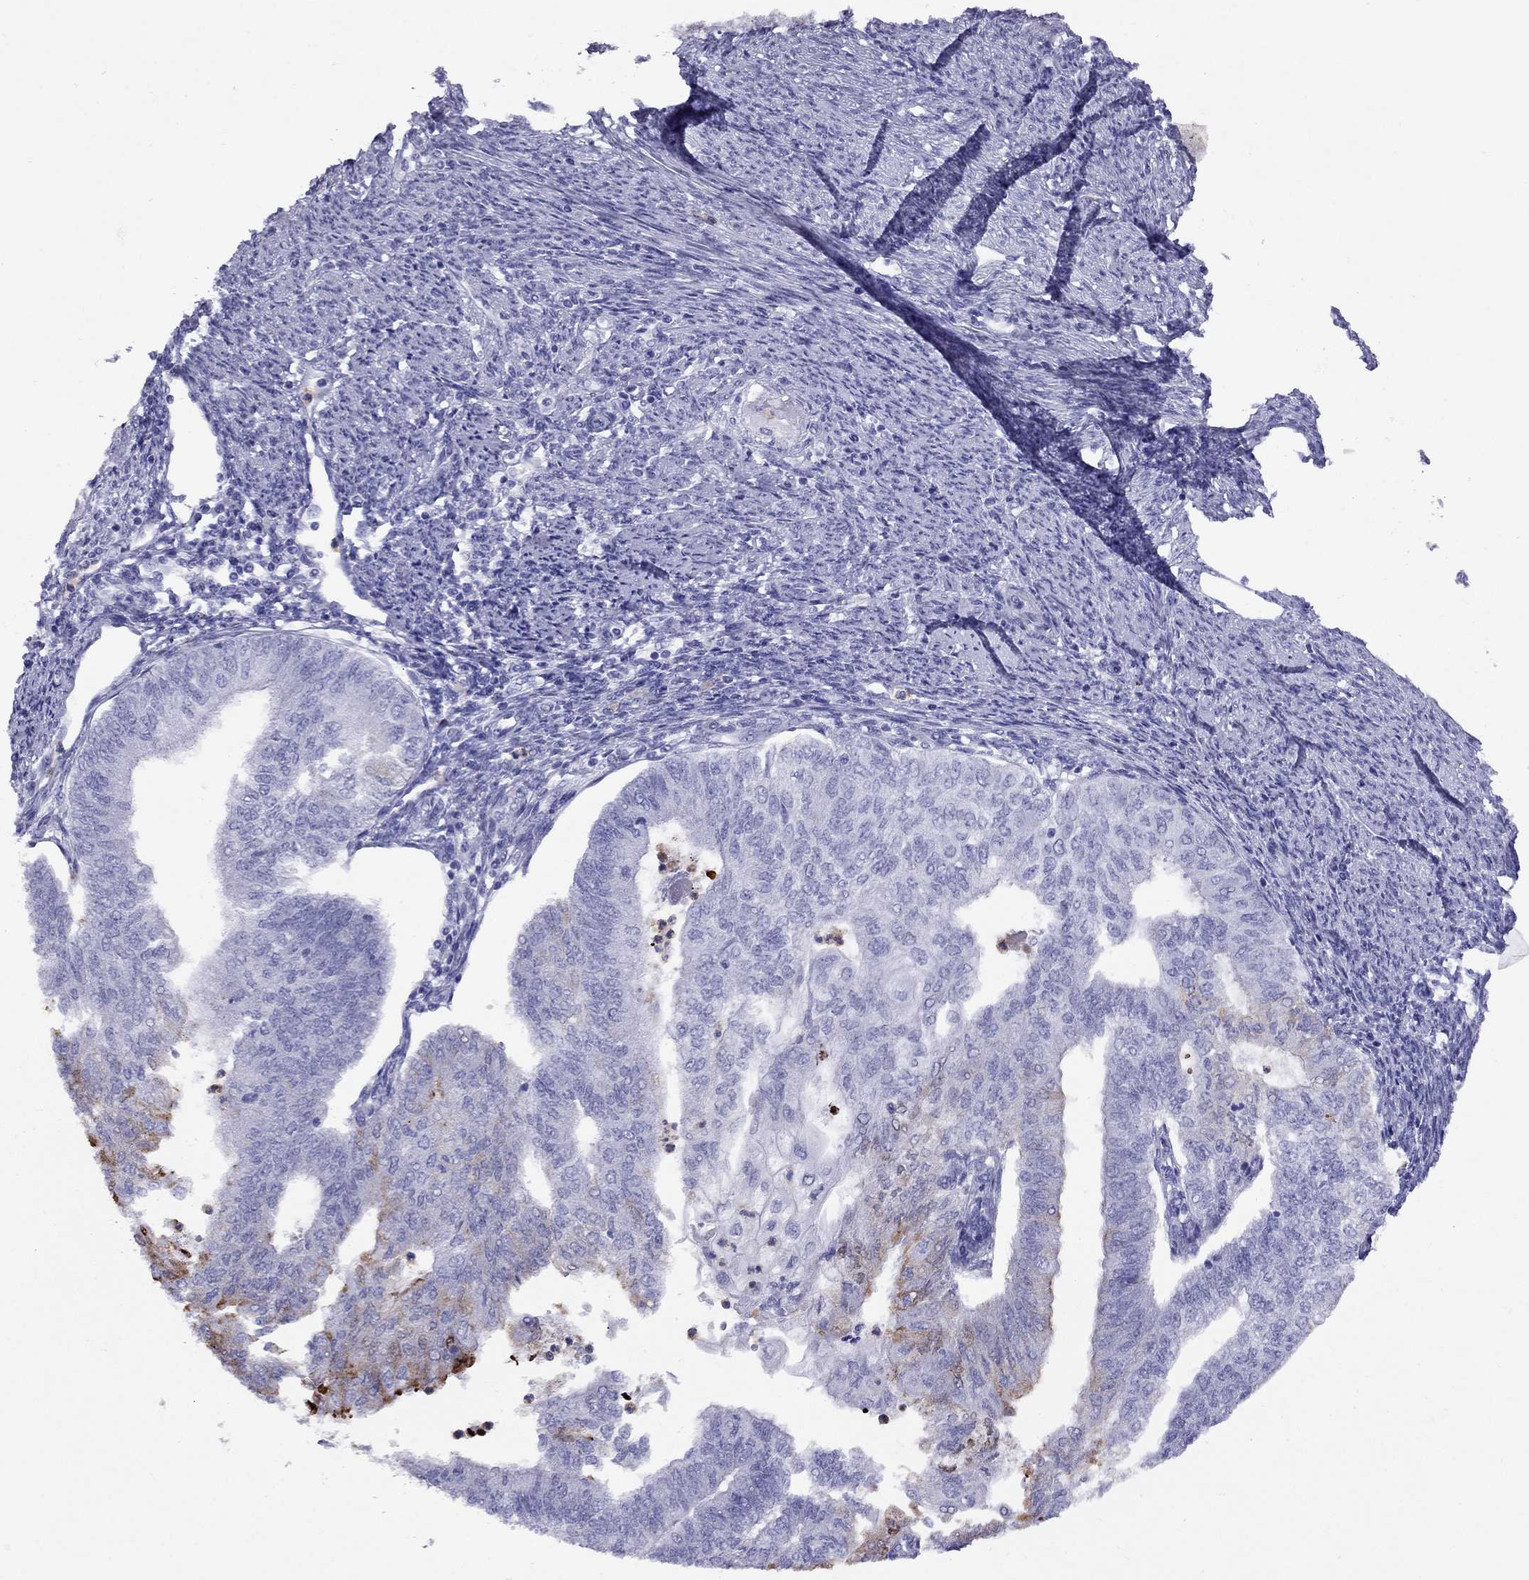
{"staining": {"intensity": "moderate", "quantity": "<25%", "location": "cytoplasmic/membranous"}, "tissue": "endometrial cancer", "cell_type": "Tumor cells", "image_type": "cancer", "snomed": [{"axis": "morphology", "description": "Adenocarcinoma, NOS"}, {"axis": "topography", "description": "Endometrium"}], "caption": "Brown immunohistochemical staining in endometrial cancer reveals moderate cytoplasmic/membranous staining in approximately <25% of tumor cells. Nuclei are stained in blue.", "gene": "SPINT4", "patient": {"sex": "female", "age": 59}}